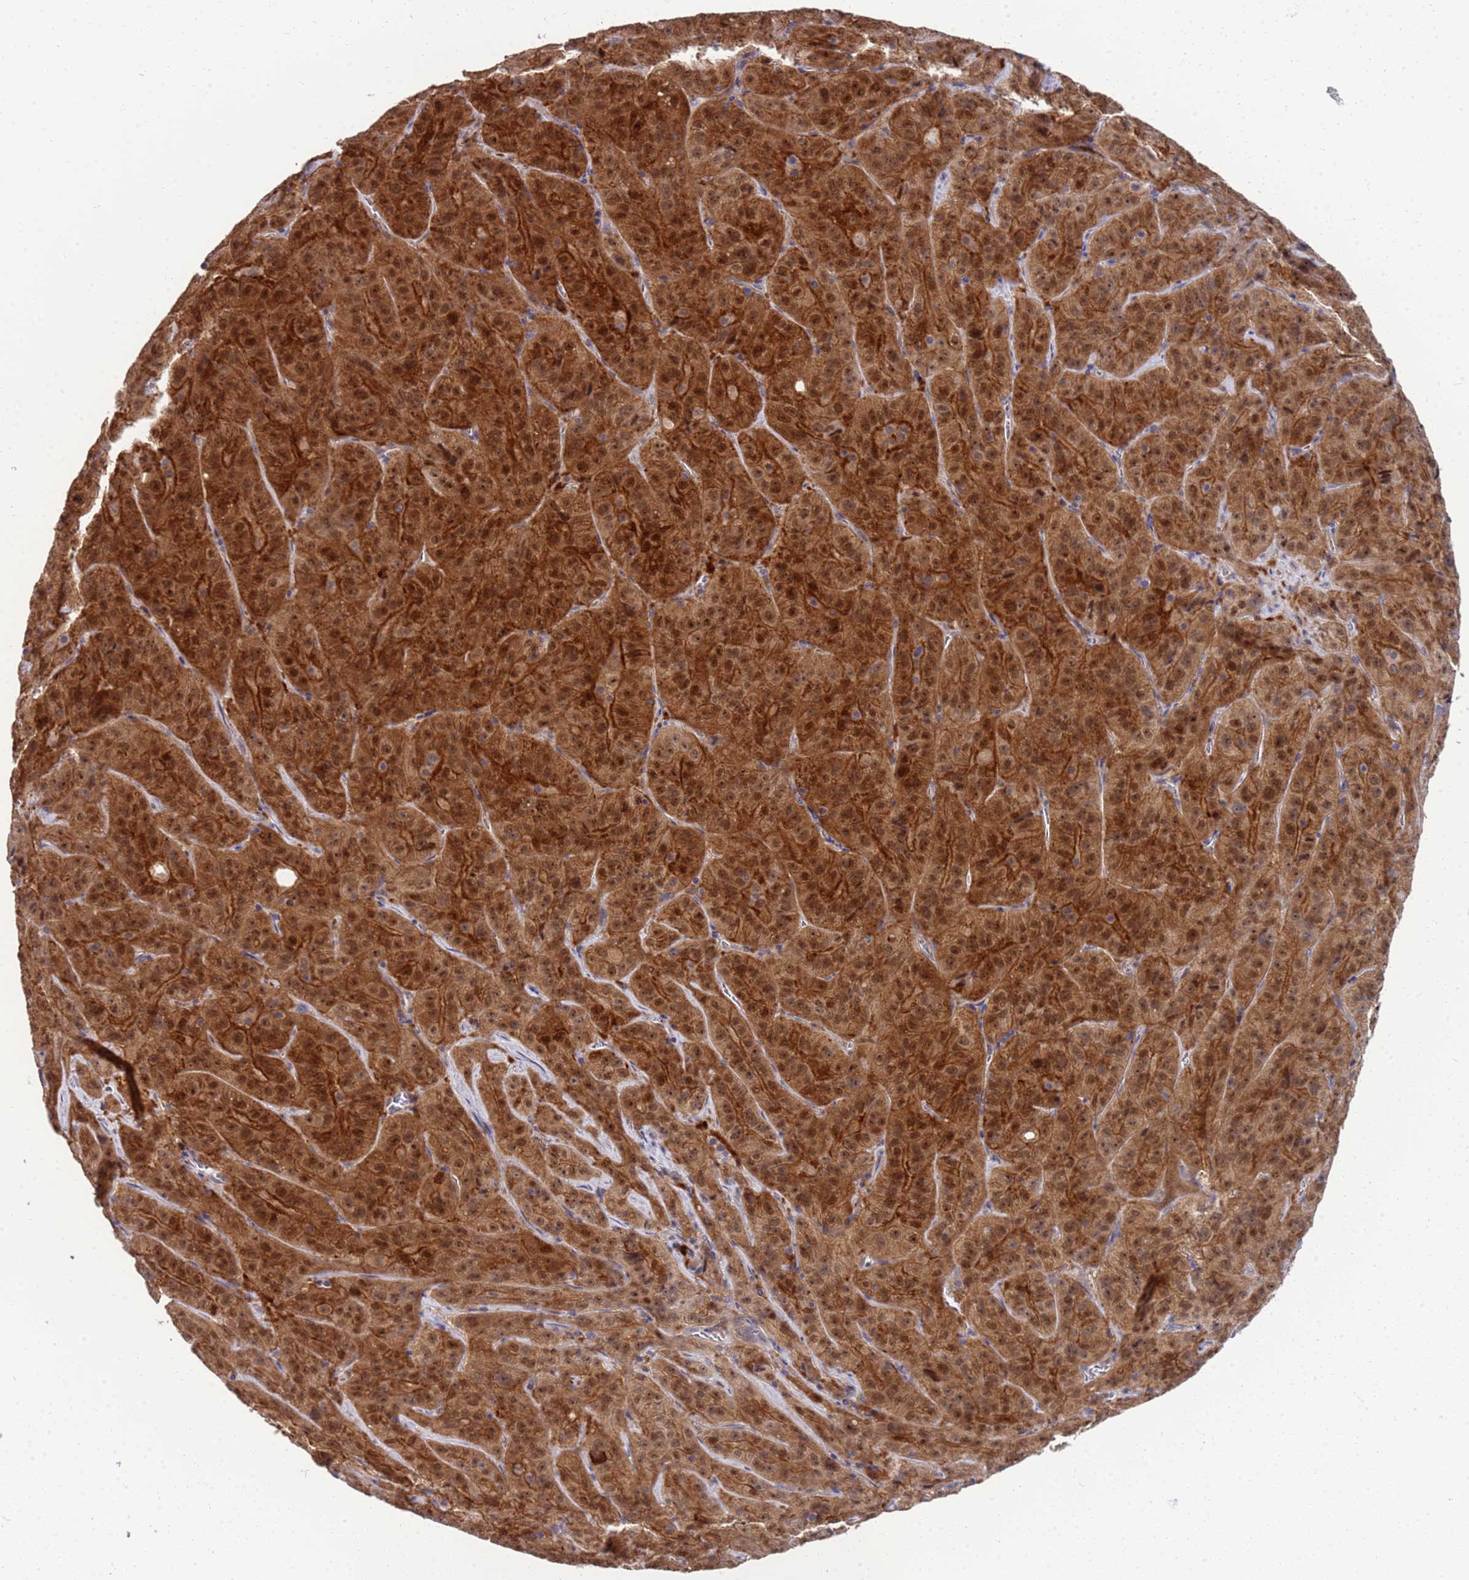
{"staining": {"intensity": "strong", "quantity": ">75%", "location": "cytoplasmic/membranous,nuclear"}, "tissue": "pancreatic cancer", "cell_type": "Tumor cells", "image_type": "cancer", "snomed": [{"axis": "morphology", "description": "Adenocarcinoma, NOS"}, {"axis": "topography", "description": "Pancreas"}], "caption": "Brown immunohistochemical staining in pancreatic cancer exhibits strong cytoplasmic/membranous and nuclear positivity in approximately >75% of tumor cells. (DAB (3,3'-diaminobenzidine) = brown stain, brightfield microscopy at high magnification).", "gene": "ENOSF1", "patient": {"sex": "male", "age": 63}}